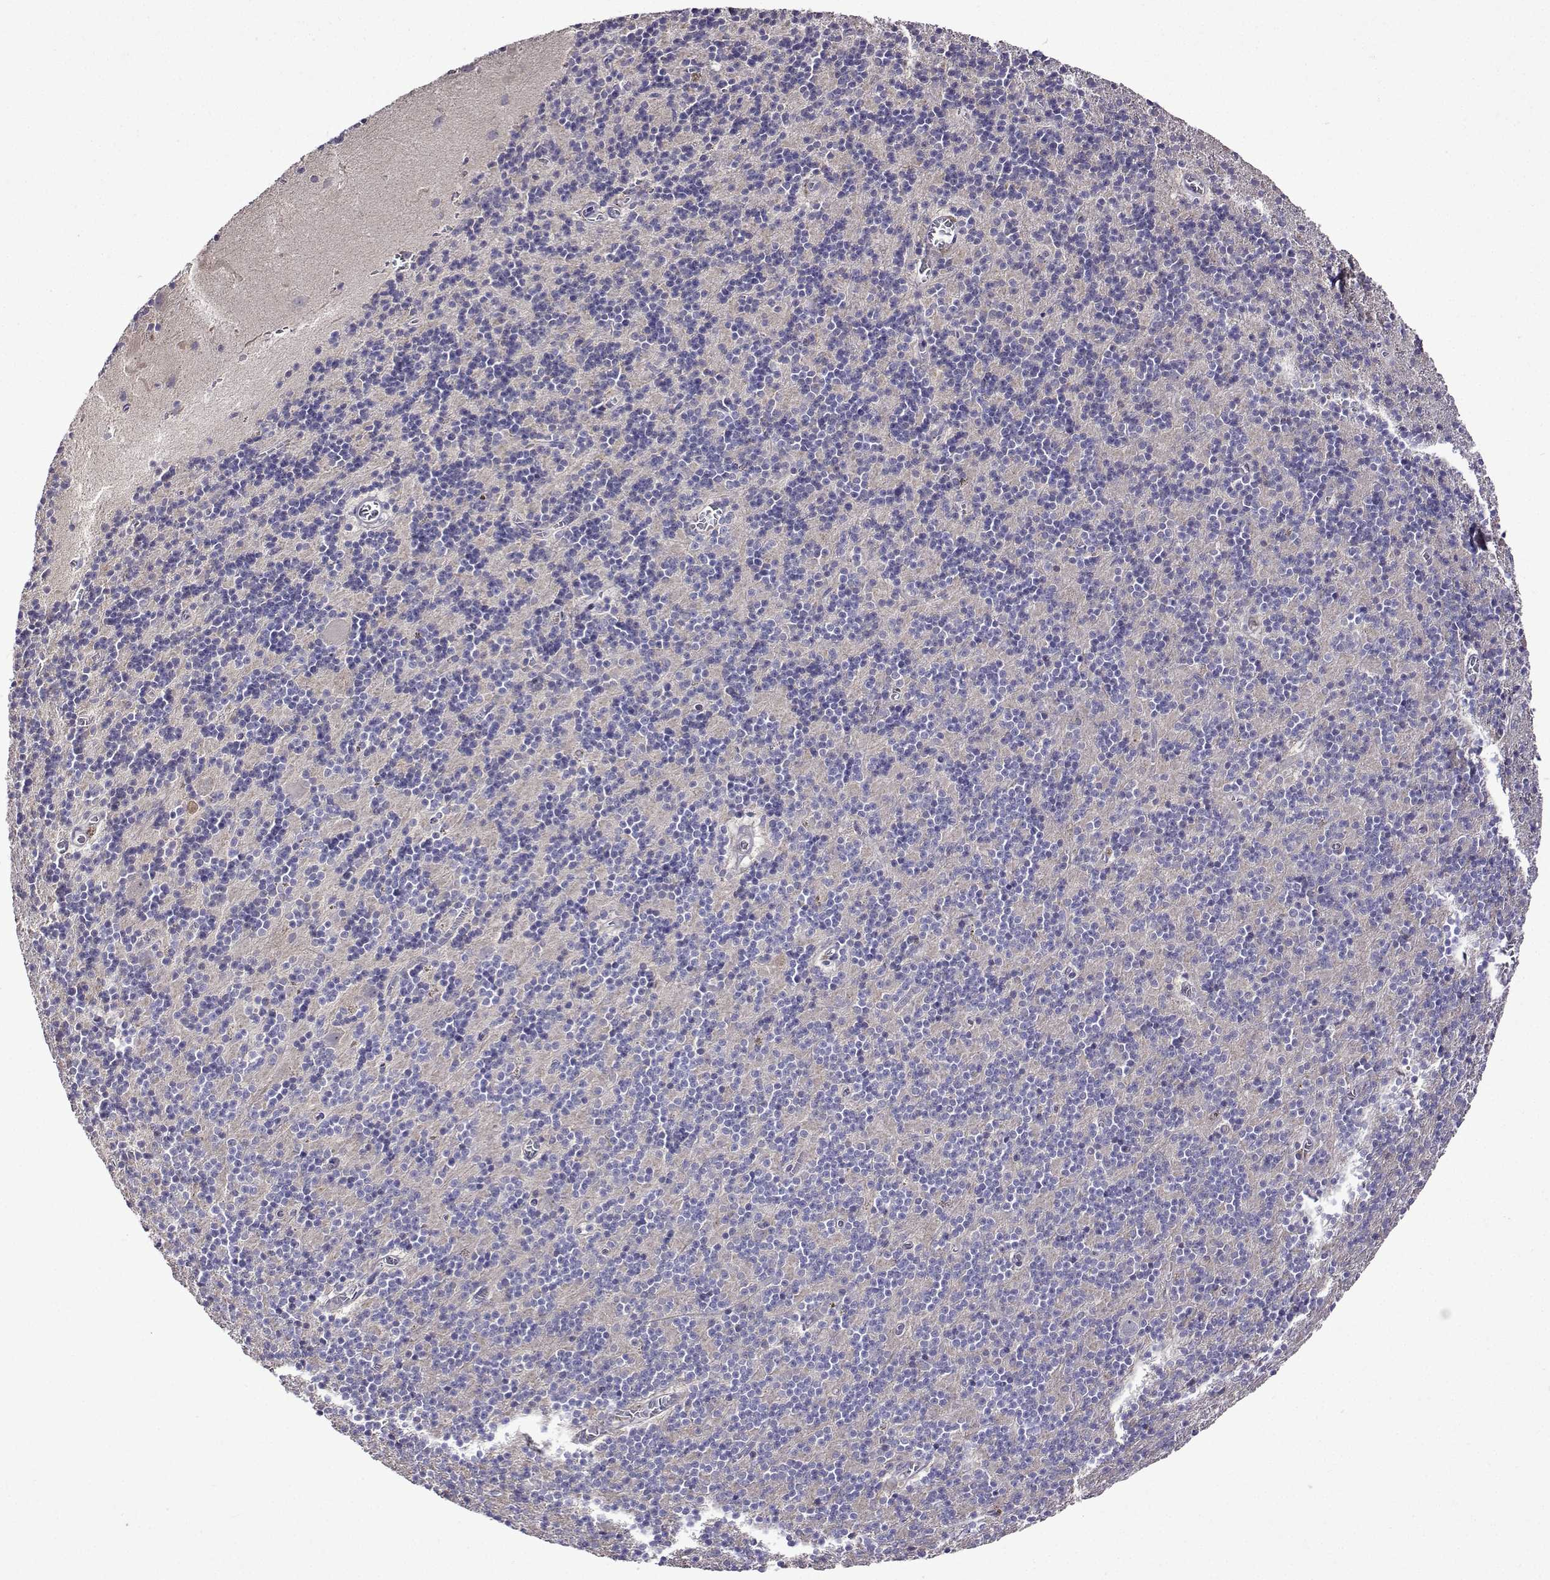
{"staining": {"intensity": "negative", "quantity": "none", "location": "none"}, "tissue": "cerebellum", "cell_type": "Cells in granular layer", "image_type": "normal", "snomed": [{"axis": "morphology", "description": "Normal tissue, NOS"}, {"axis": "topography", "description": "Cerebellum"}], "caption": "An image of cerebellum stained for a protein shows no brown staining in cells in granular layer.", "gene": "SULT2A1", "patient": {"sex": "male", "age": 70}}